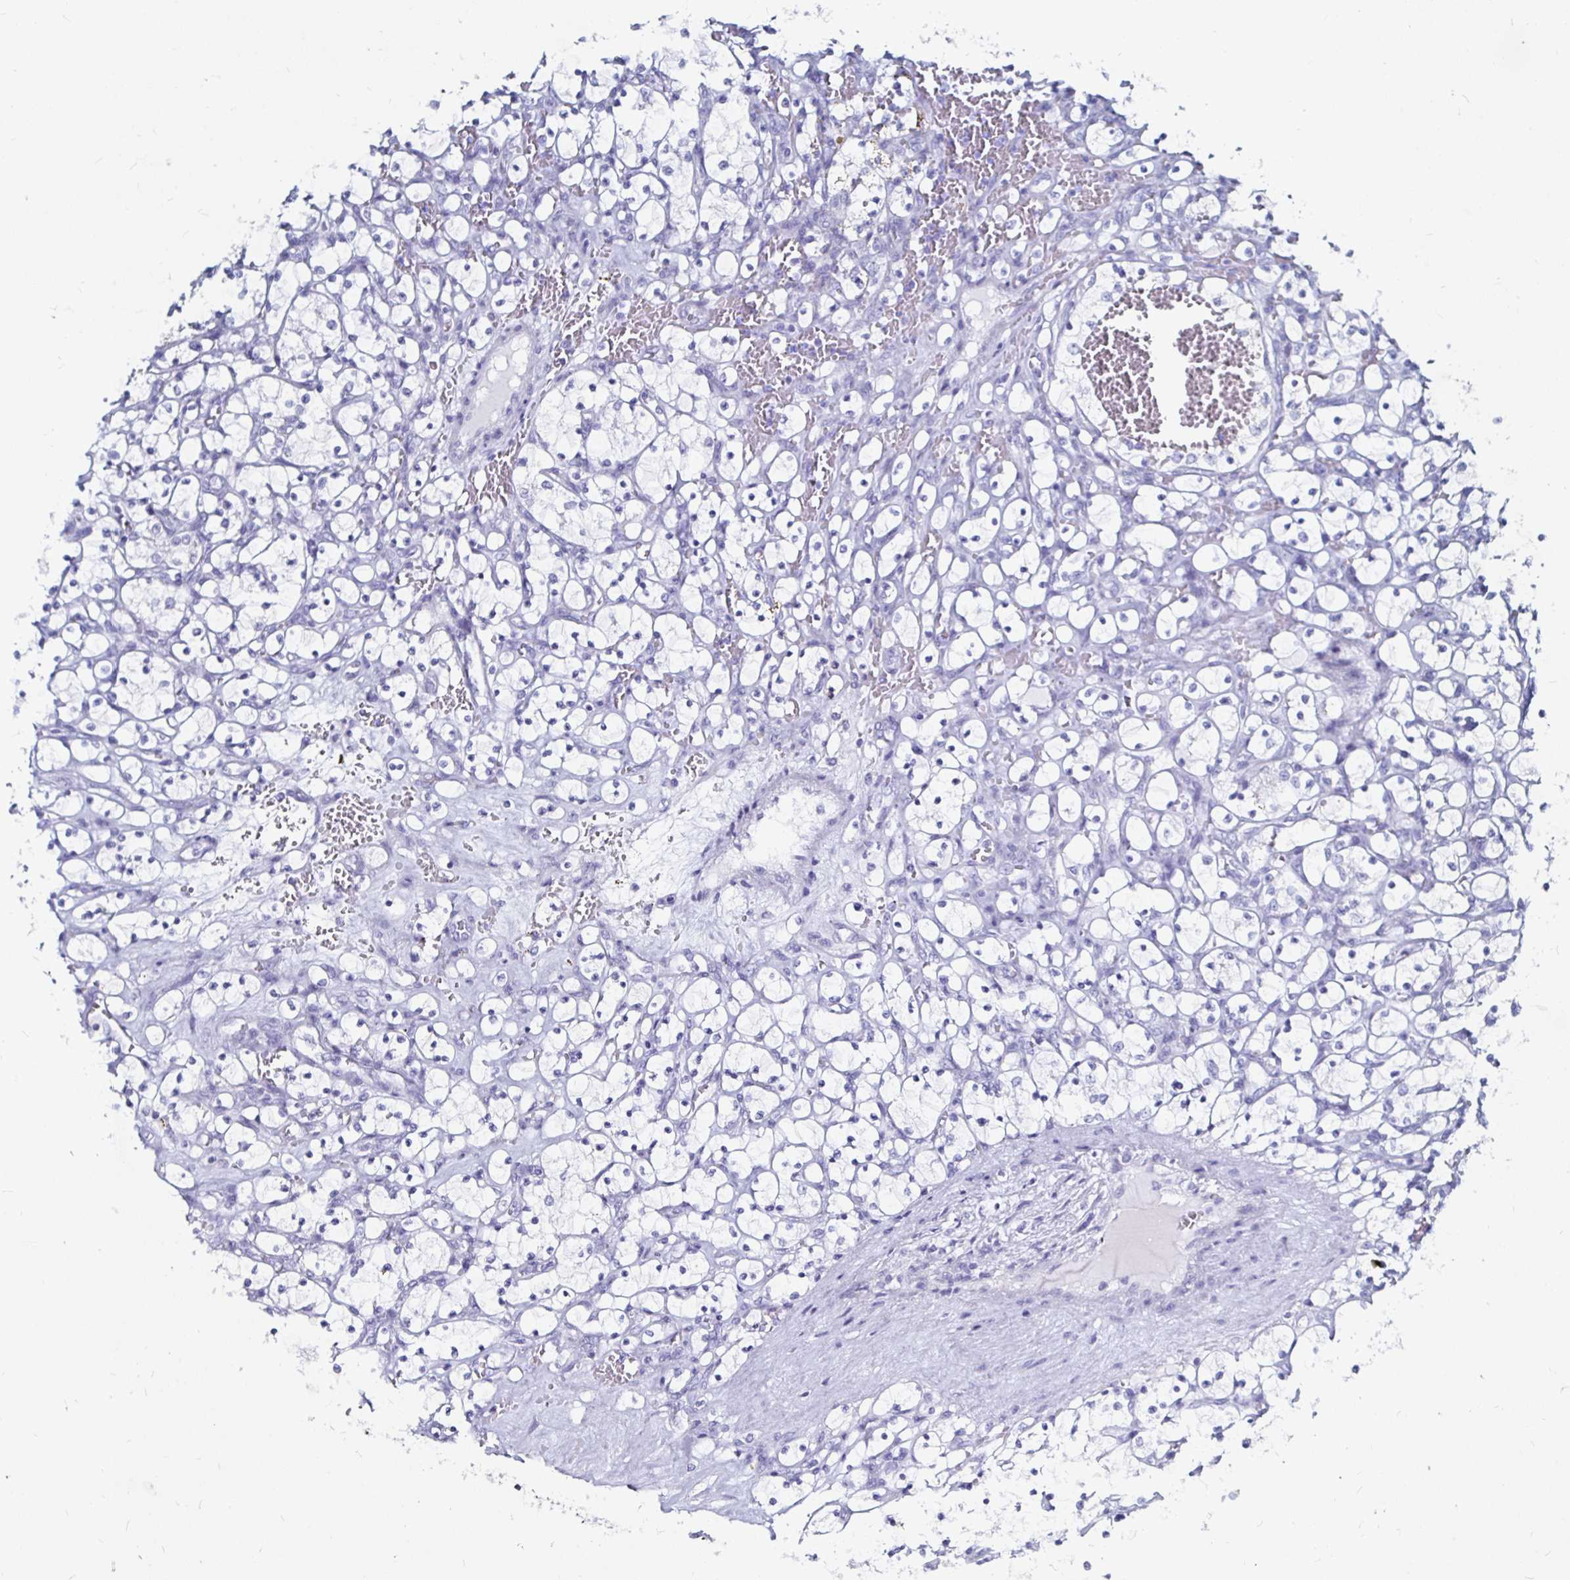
{"staining": {"intensity": "negative", "quantity": "none", "location": "none"}, "tissue": "renal cancer", "cell_type": "Tumor cells", "image_type": "cancer", "snomed": [{"axis": "morphology", "description": "Adenocarcinoma, NOS"}, {"axis": "topography", "description": "Kidney"}], "caption": "IHC histopathology image of human adenocarcinoma (renal) stained for a protein (brown), which exhibits no expression in tumor cells.", "gene": "LUZP4", "patient": {"sex": "female", "age": 69}}